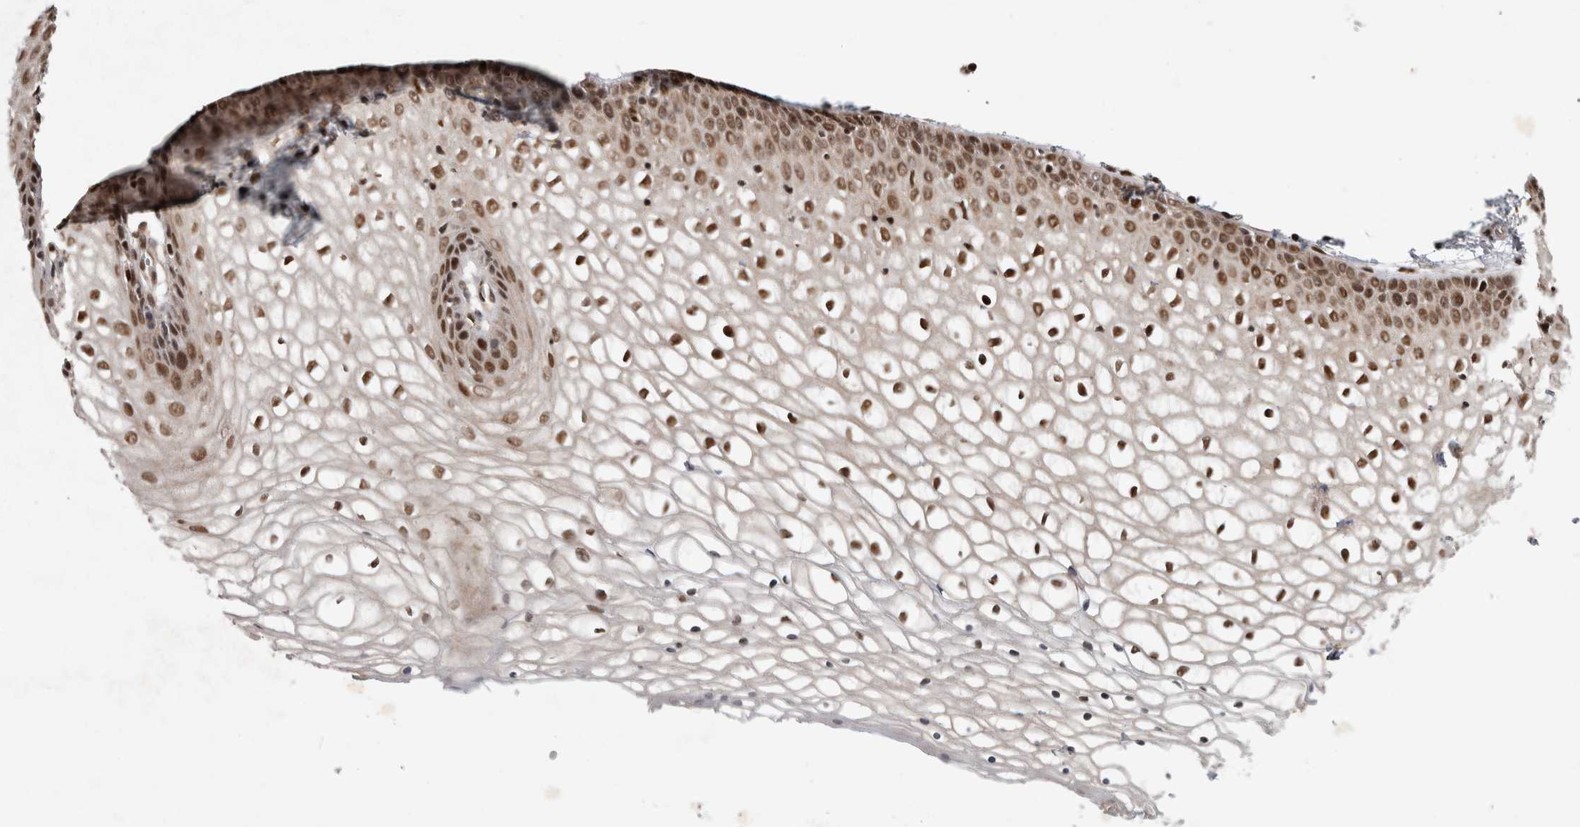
{"staining": {"intensity": "moderate", "quantity": ">75%", "location": "nuclear"}, "tissue": "vagina", "cell_type": "Squamous epithelial cells", "image_type": "normal", "snomed": [{"axis": "morphology", "description": "Normal tissue, NOS"}, {"axis": "topography", "description": "Vagina"}], "caption": "Normal vagina demonstrates moderate nuclear expression in approximately >75% of squamous epithelial cells.", "gene": "RPS6KA4", "patient": {"sex": "female", "age": 34}}